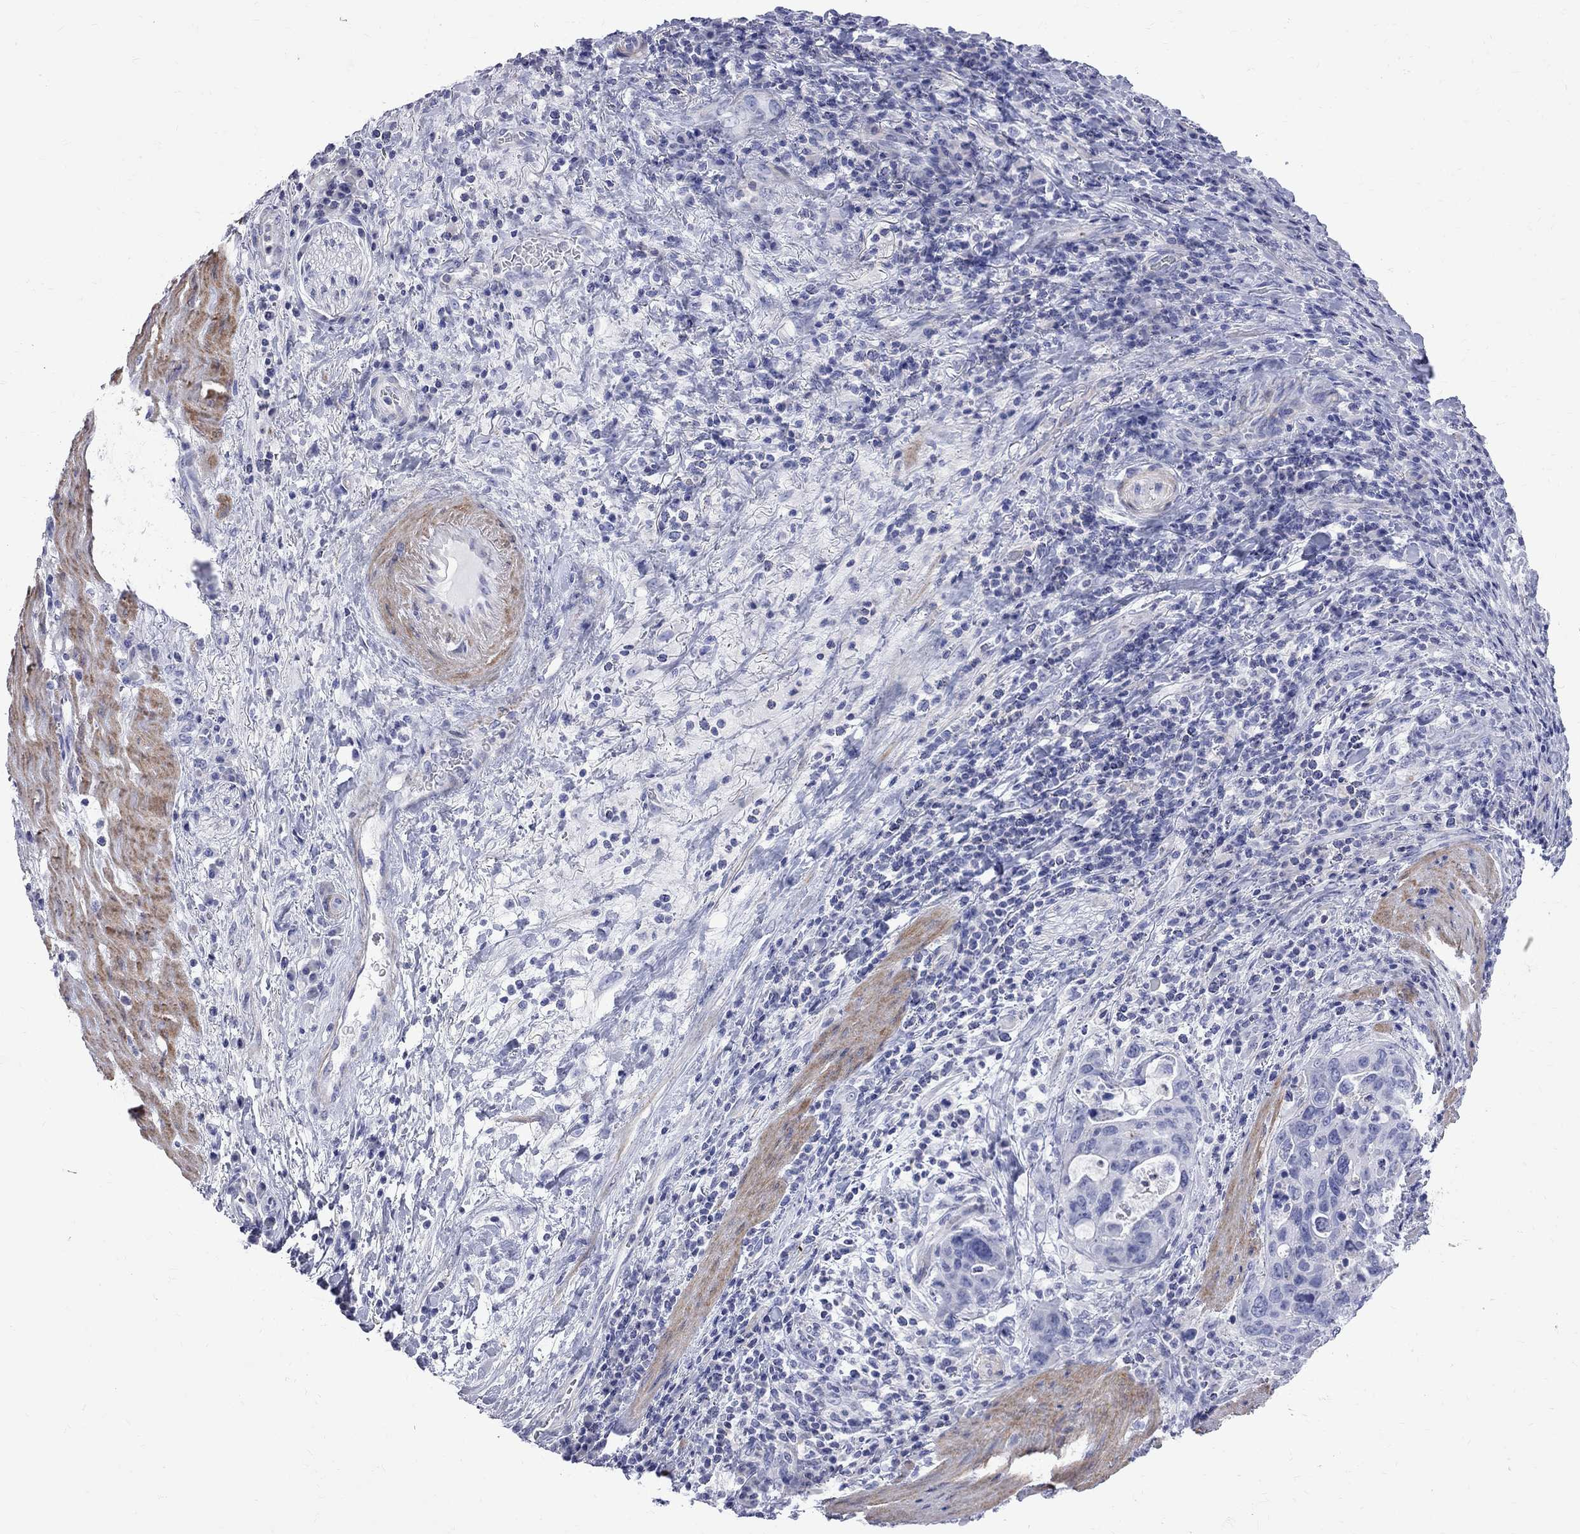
{"staining": {"intensity": "negative", "quantity": "none", "location": "none"}, "tissue": "stomach cancer", "cell_type": "Tumor cells", "image_type": "cancer", "snomed": [{"axis": "morphology", "description": "Adenocarcinoma, NOS"}, {"axis": "topography", "description": "Stomach"}], "caption": "This is a micrograph of immunohistochemistry staining of stomach cancer, which shows no staining in tumor cells.", "gene": "S100A3", "patient": {"sex": "male", "age": 54}}